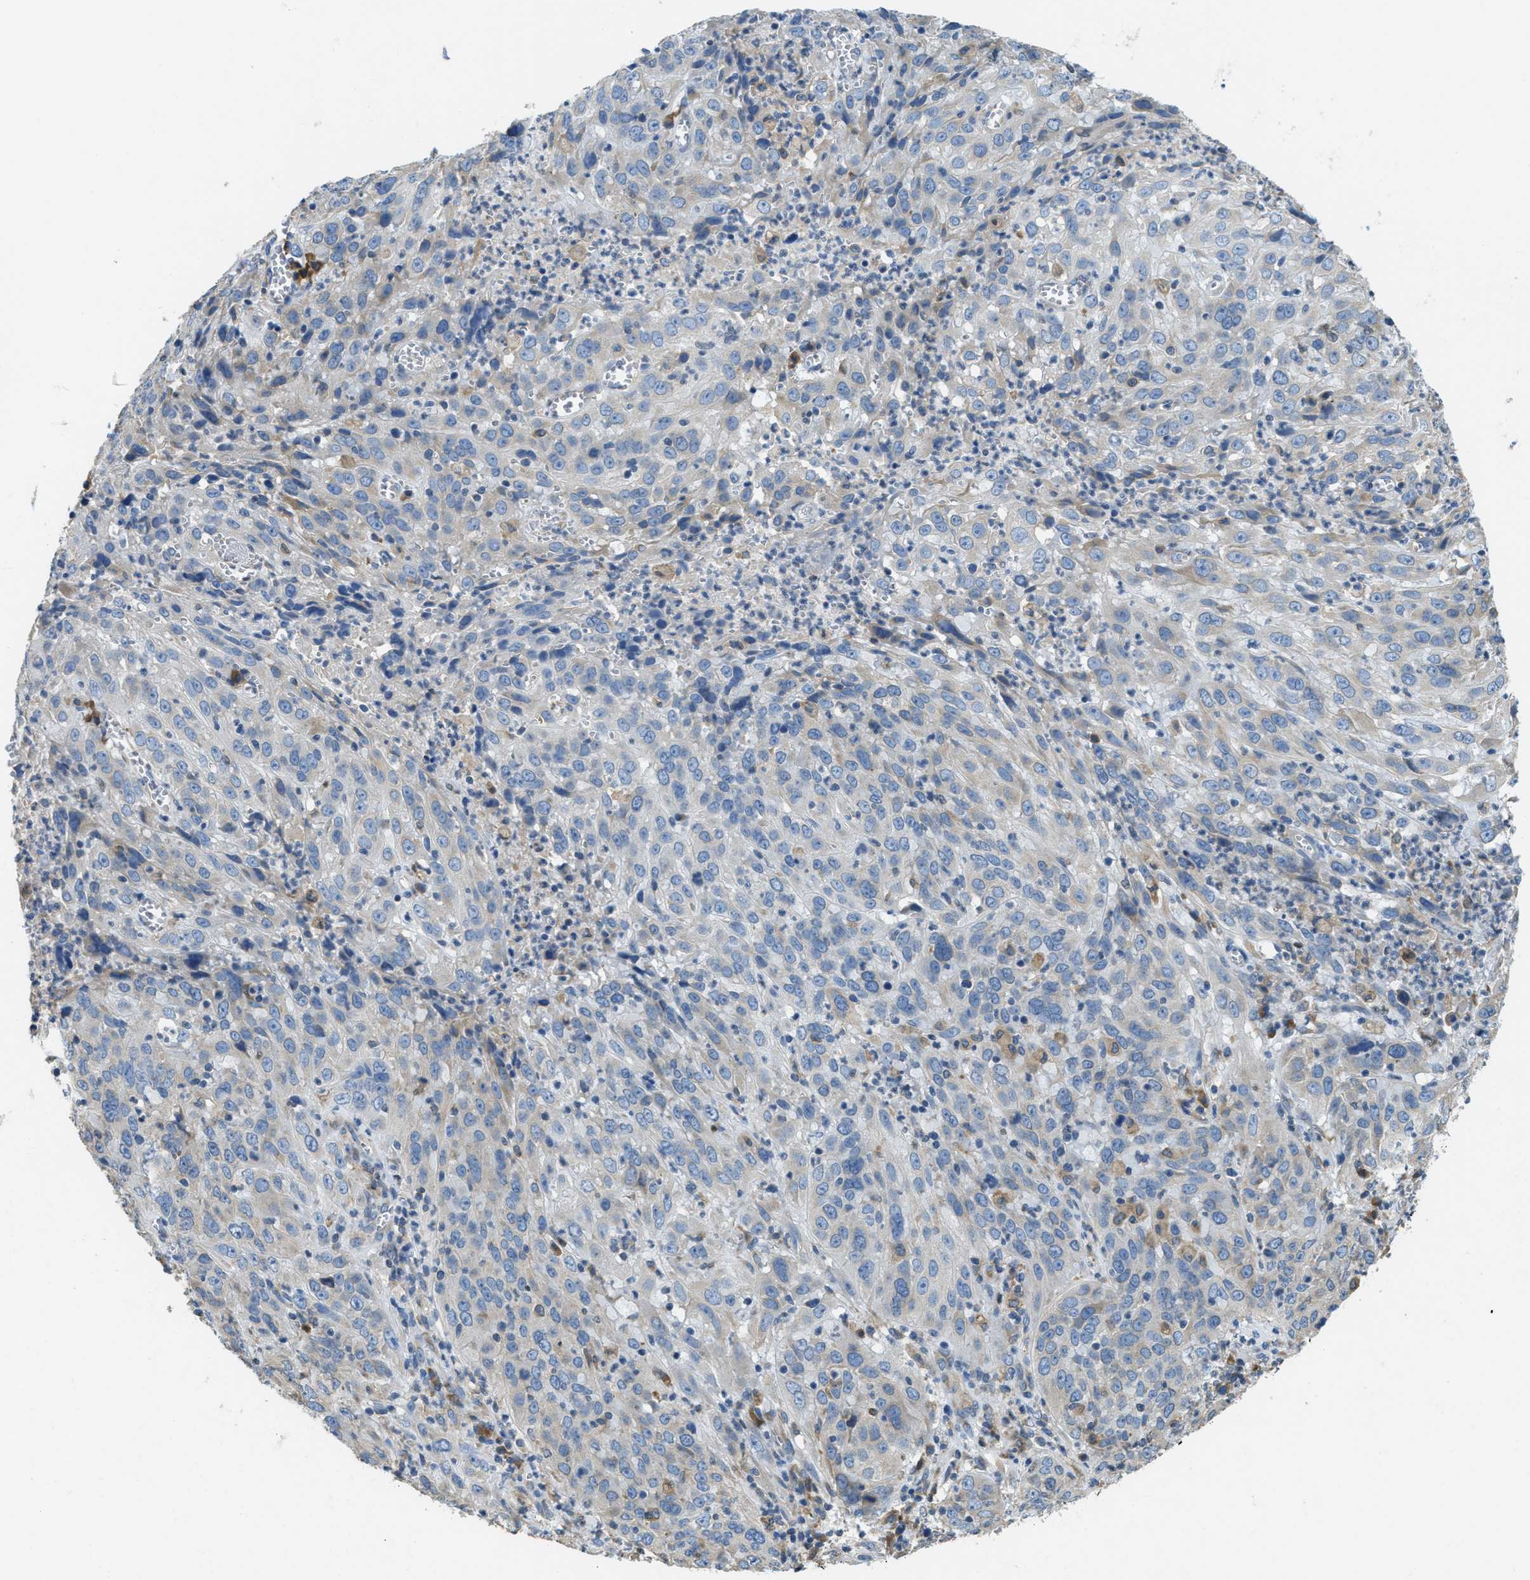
{"staining": {"intensity": "negative", "quantity": "none", "location": "none"}, "tissue": "cervical cancer", "cell_type": "Tumor cells", "image_type": "cancer", "snomed": [{"axis": "morphology", "description": "Squamous cell carcinoma, NOS"}, {"axis": "topography", "description": "Cervix"}], "caption": "Immunohistochemical staining of human cervical cancer exhibits no significant positivity in tumor cells. (DAB immunohistochemistry, high magnification).", "gene": "MPDU1", "patient": {"sex": "female", "age": 32}}